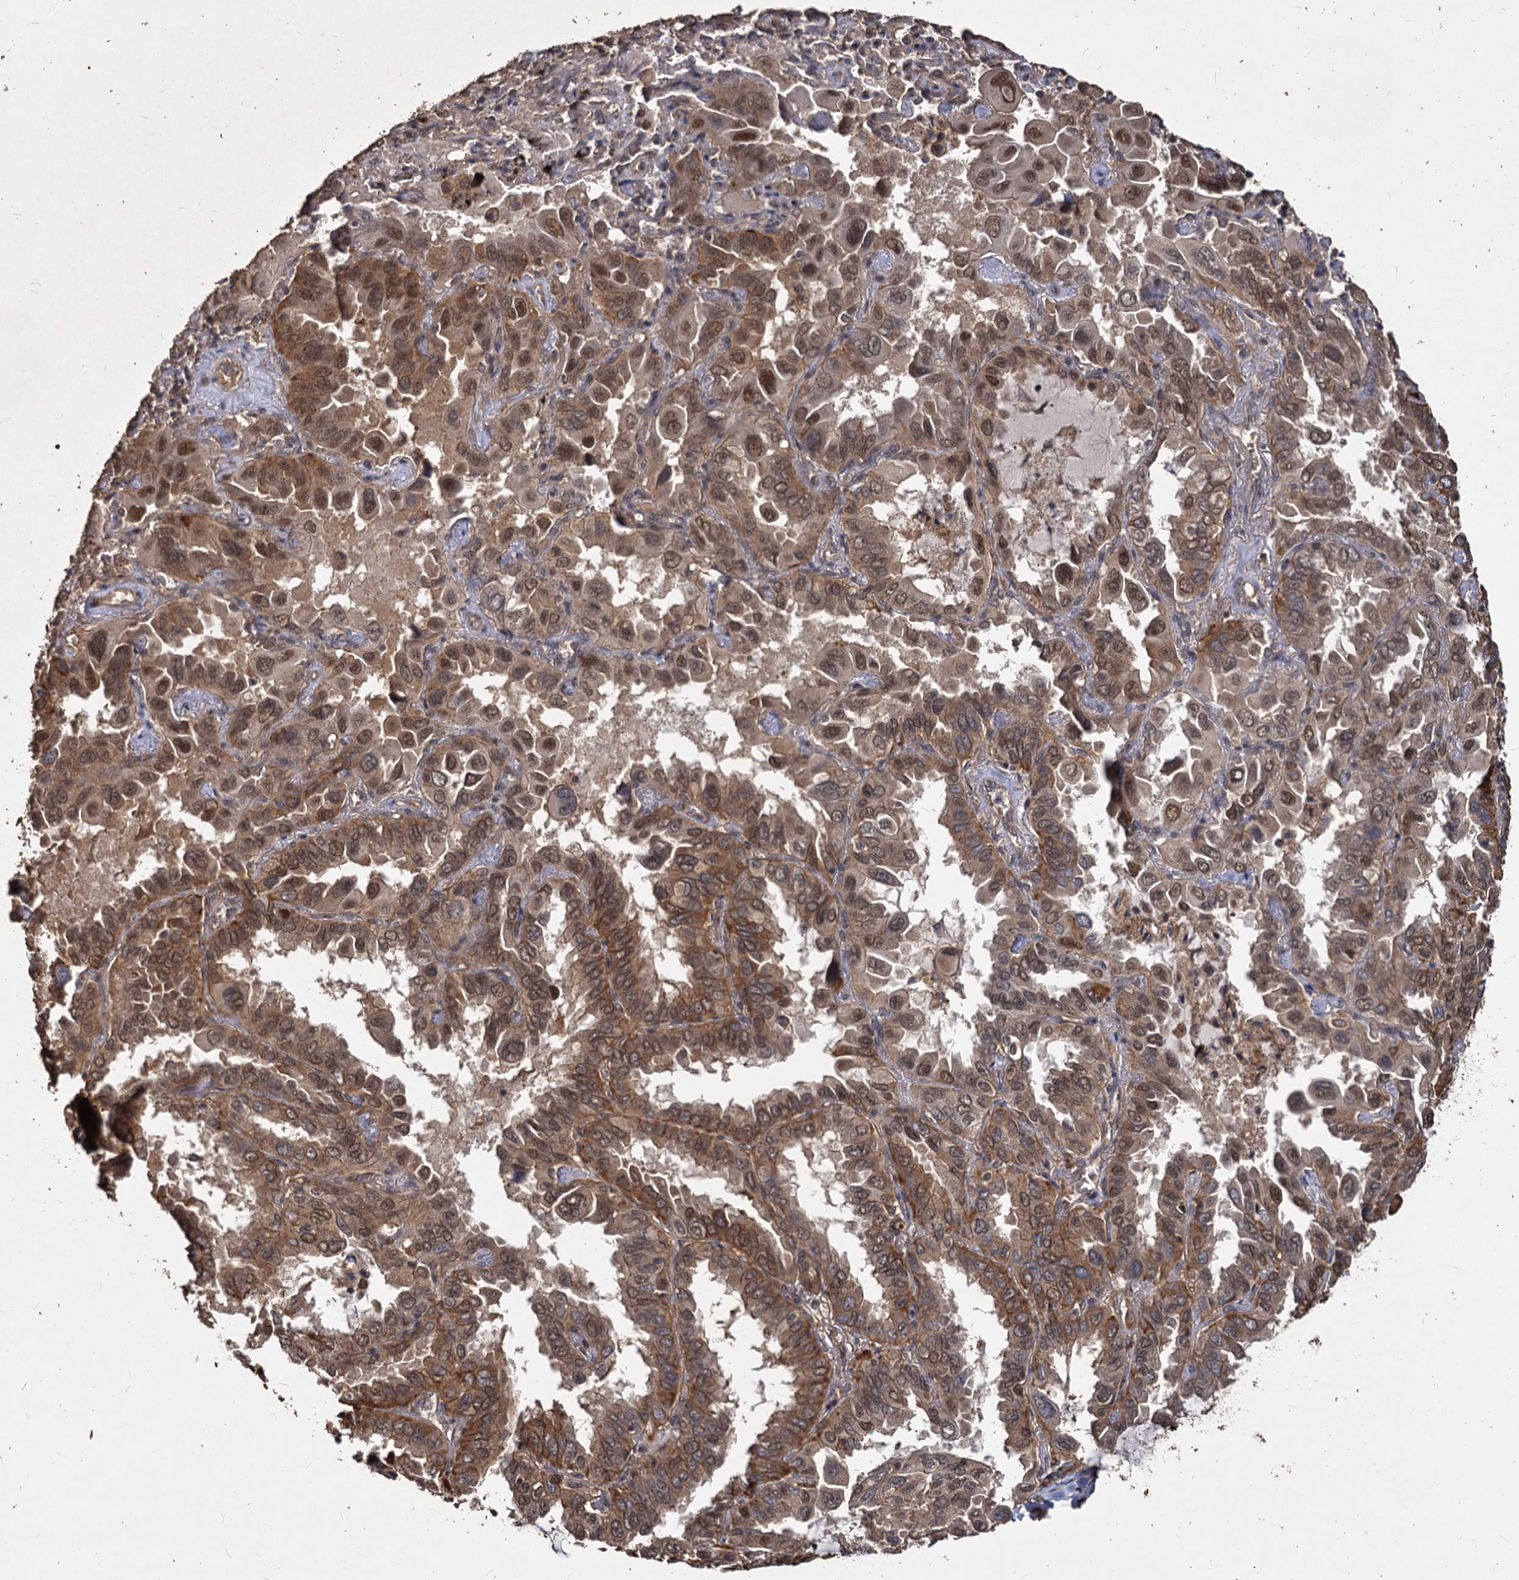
{"staining": {"intensity": "moderate", "quantity": ">75%", "location": "cytoplasmic/membranous,nuclear"}, "tissue": "lung cancer", "cell_type": "Tumor cells", "image_type": "cancer", "snomed": [{"axis": "morphology", "description": "Adenocarcinoma, NOS"}, {"axis": "topography", "description": "Lung"}], "caption": "DAB immunohistochemical staining of lung adenocarcinoma displays moderate cytoplasmic/membranous and nuclear protein positivity in about >75% of tumor cells. The staining was performed using DAB to visualize the protein expression in brown, while the nuclei were stained in blue with hematoxylin (Magnification: 20x).", "gene": "VPS51", "patient": {"sex": "male", "age": 64}}